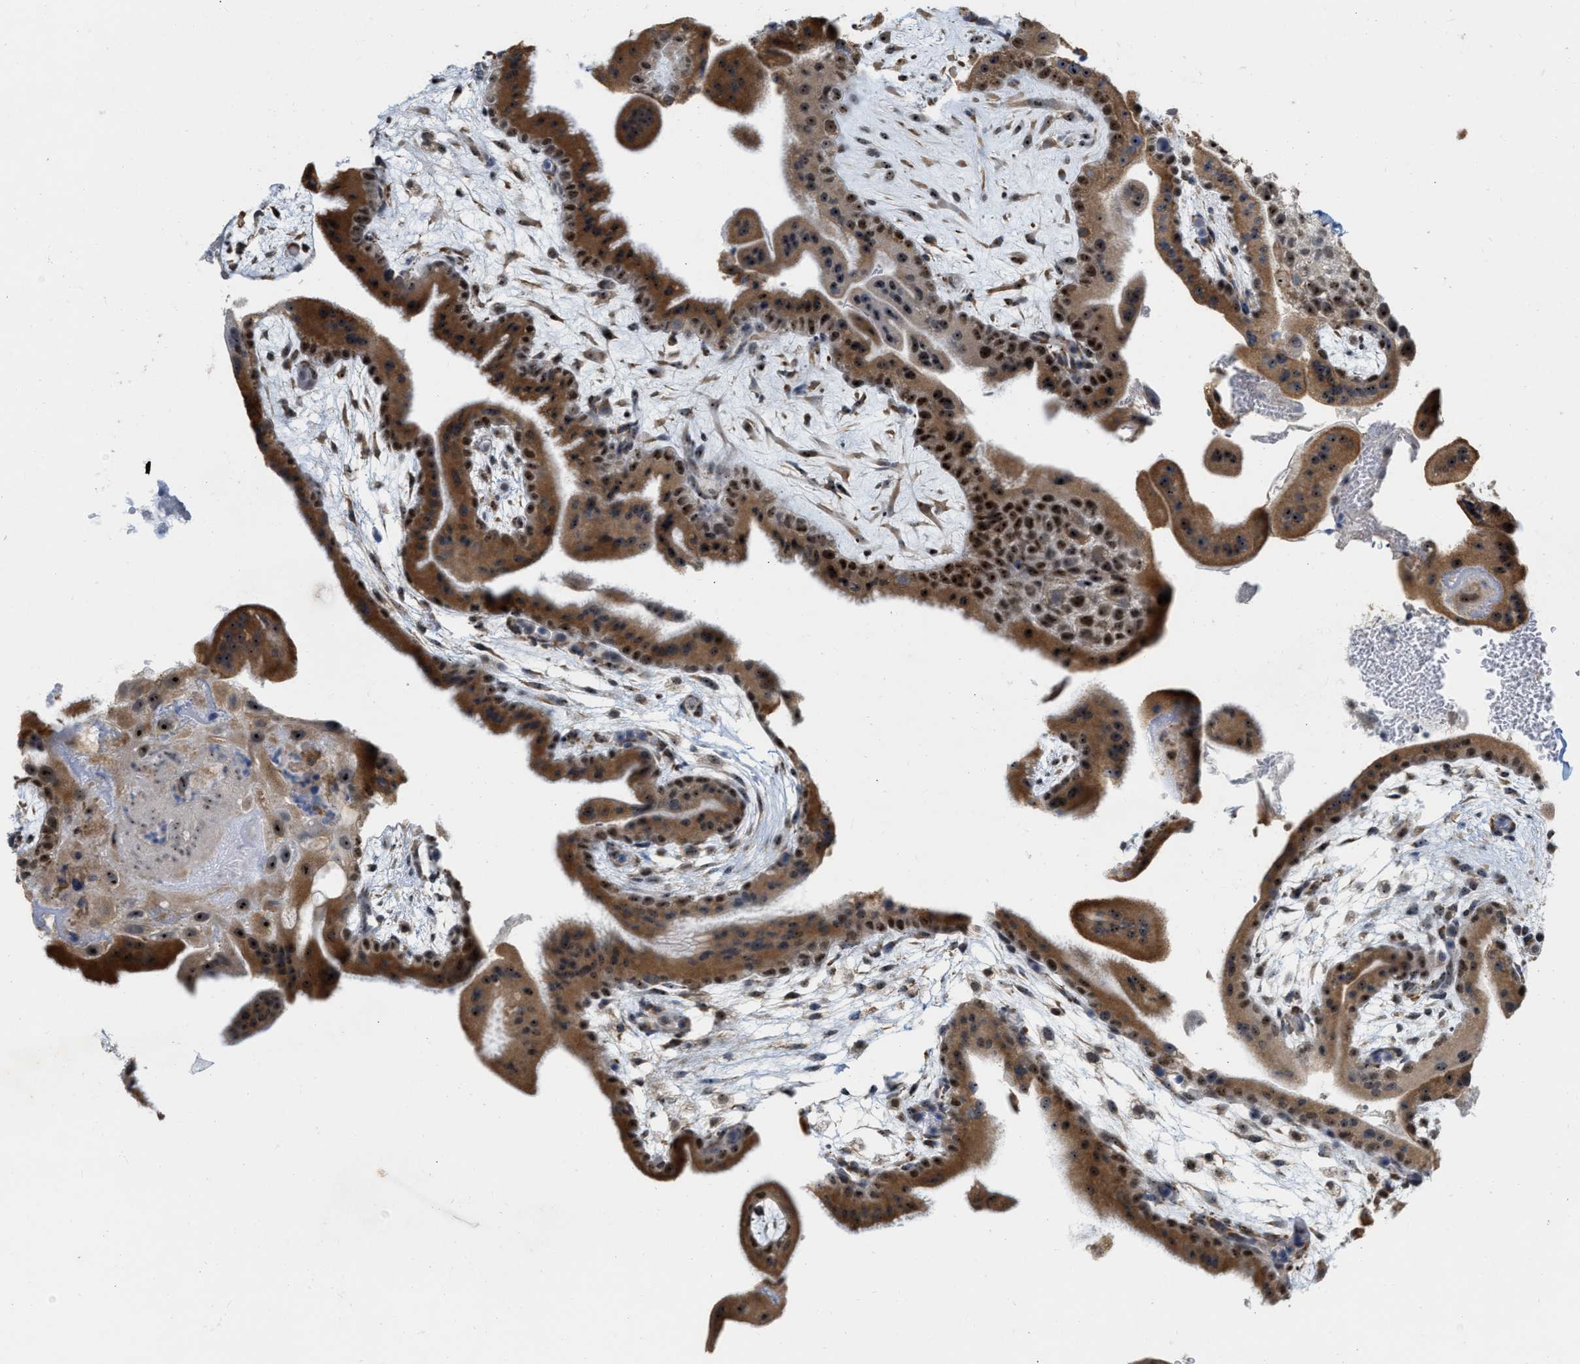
{"staining": {"intensity": "moderate", "quantity": ">75%", "location": "cytoplasmic/membranous,nuclear"}, "tissue": "placenta", "cell_type": "Decidual cells", "image_type": "normal", "snomed": [{"axis": "morphology", "description": "Normal tissue, NOS"}, {"axis": "topography", "description": "Placenta"}], "caption": "A histopathology image of human placenta stained for a protein shows moderate cytoplasmic/membranous,nuclear brown staining in decidual cells. (IHC, brightfield microscopy, high magnification).", "gene": "ELAC2", "patient": {"sex": "female", "age": 35}}